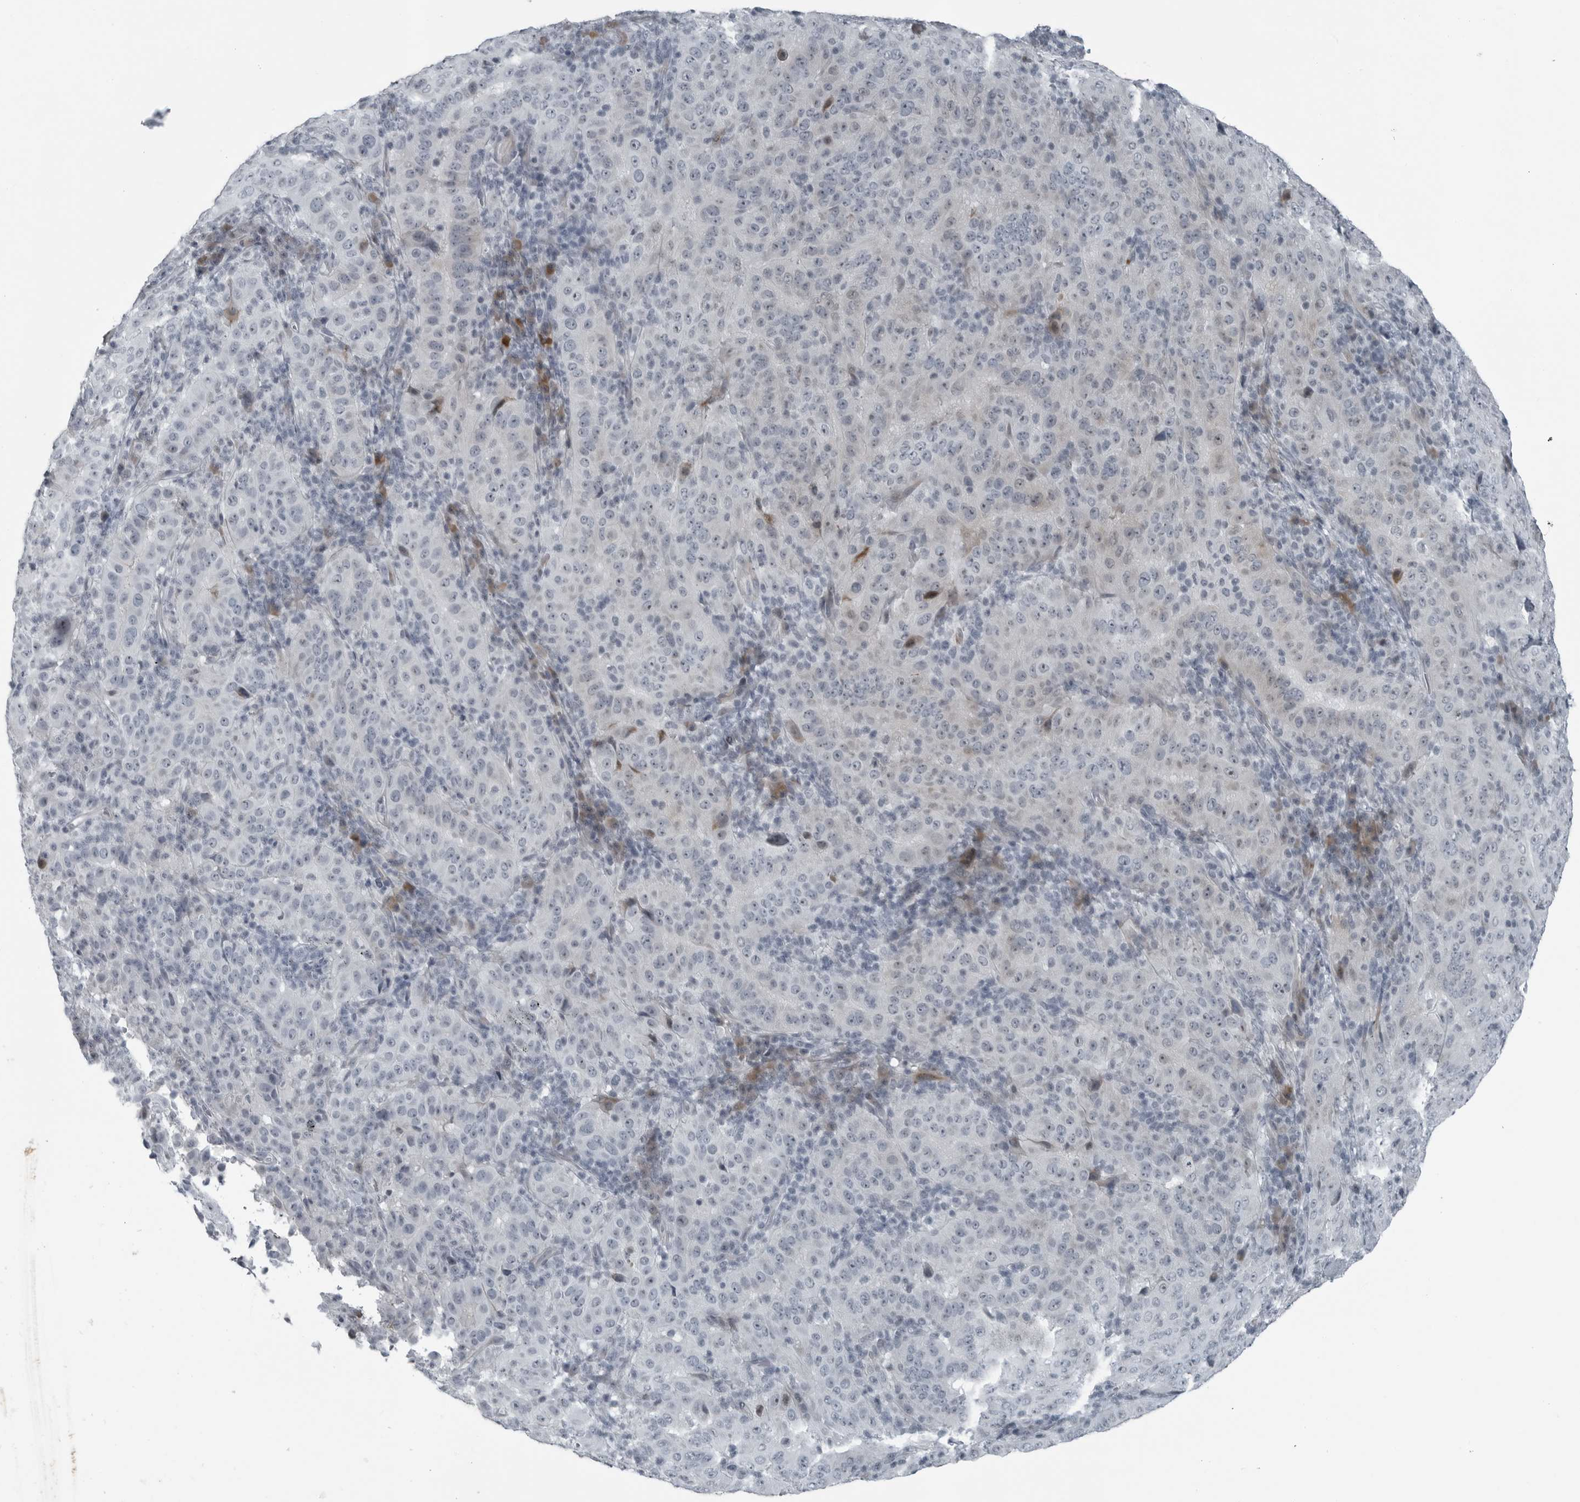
{"staining": {"intensity": "negative", "quantity": "none", "location": "none"}, "tissue": "pancreatic cancer", "cell_type": "Tumor cells", "image_type": "cancer", "snomed": [{"axis": "morphology", "description": "Adenocarcinoma, NOS"}, {"axis": "topography", "description": "Pancreas"}], "caption": "Pancreatic cancer was stained to show a protein in brown. There is no significant positivity in tumor cells. (DAB IHC, high magnification).", "gene": "DNAAF11", "patient": {"sex": "male", "age": 63}}